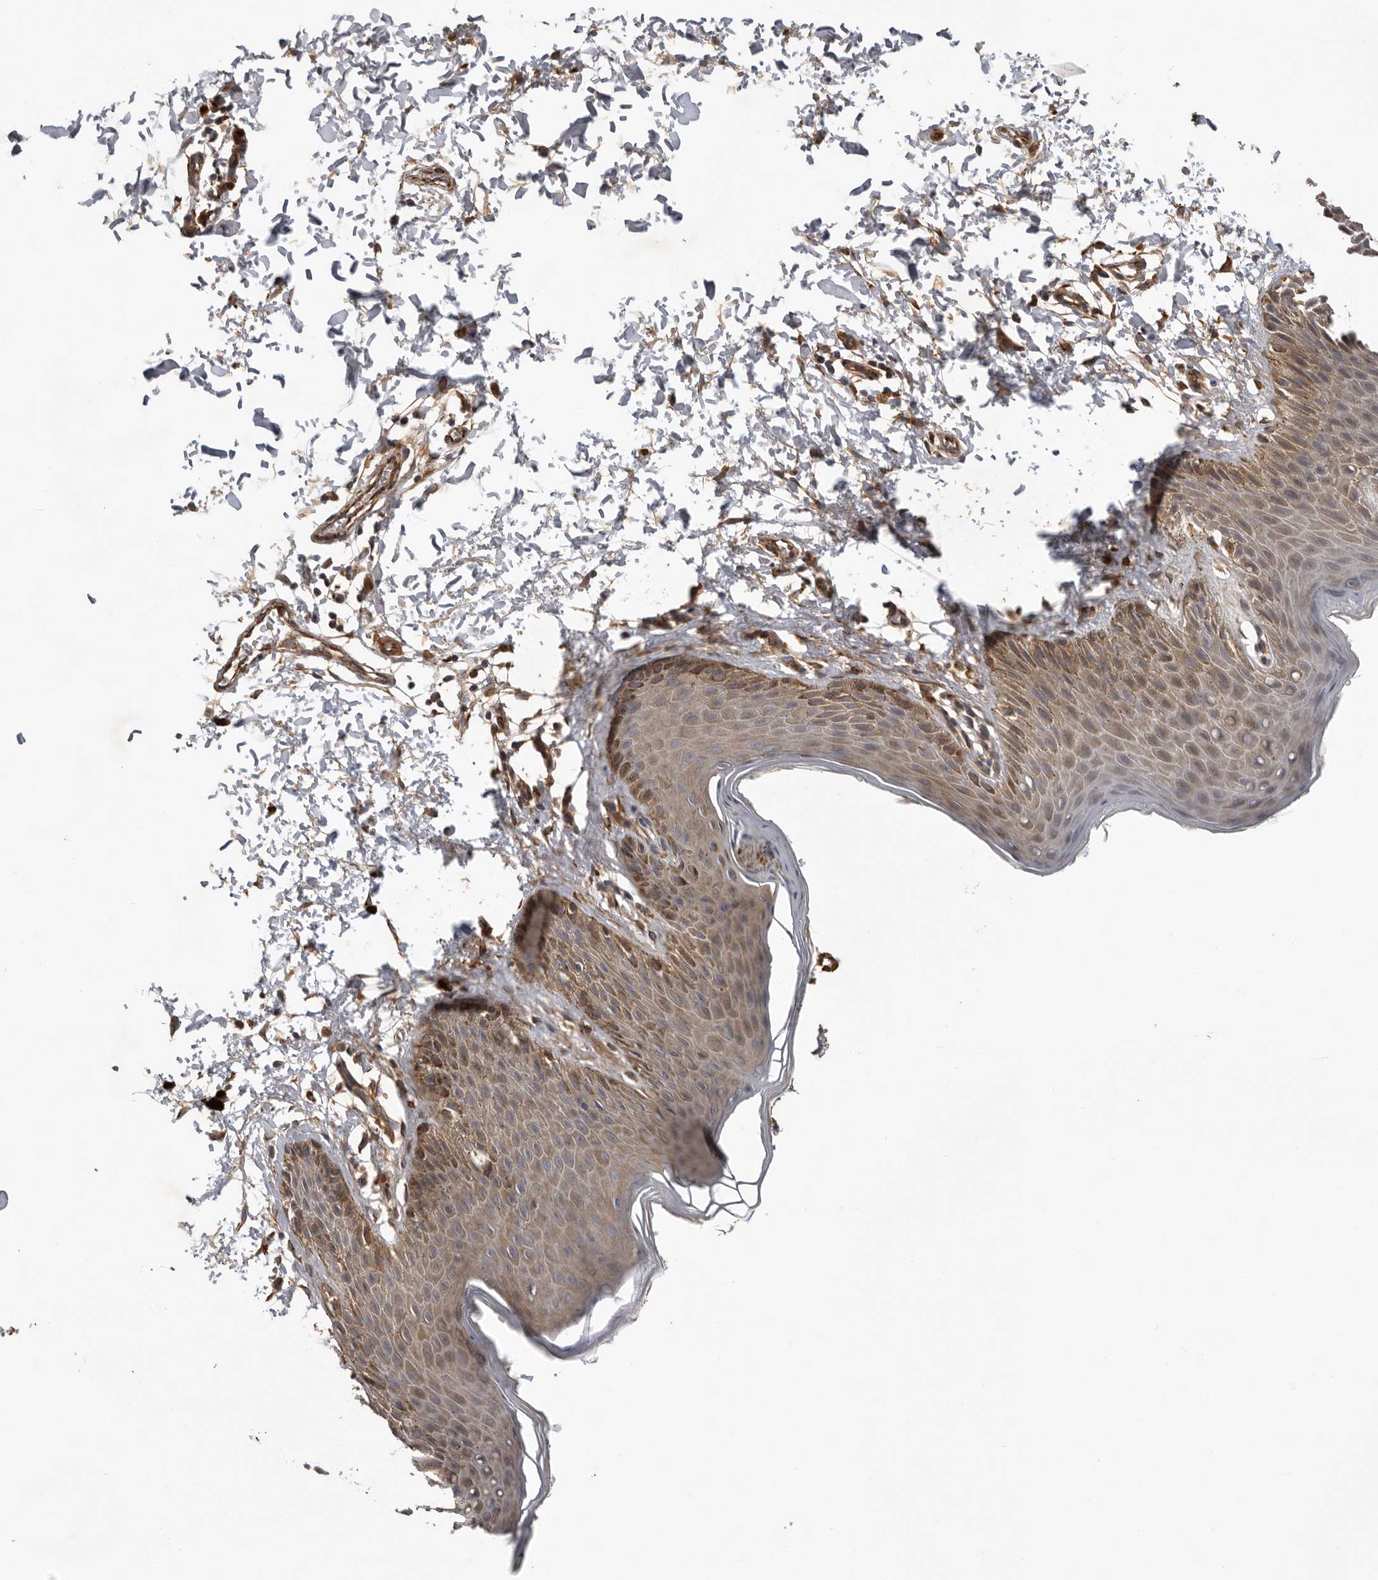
{"staining": {"intensity": "moderate", "quantity": "25%-75%", "location": "cytoplasmic/membranous"}, "tissue": "skin", "cell_type": "Epidermal cells", "image_type": "normal", "snomed": [{"axis": "morphology", "description": "Normal tissue, NOS"}, {"axis": "topography", "description": "Anal"}, {"axis": "topography", "description": "Peripheral nerve tissue"}], "caption": "Epidermal cells display medium levels of moderate cytoplasmic/membranous positivity in approximately 25%-75% of cells in benign human skin.", "gene": "RNF157", "patient": {"sex": "male", "age": 44}}